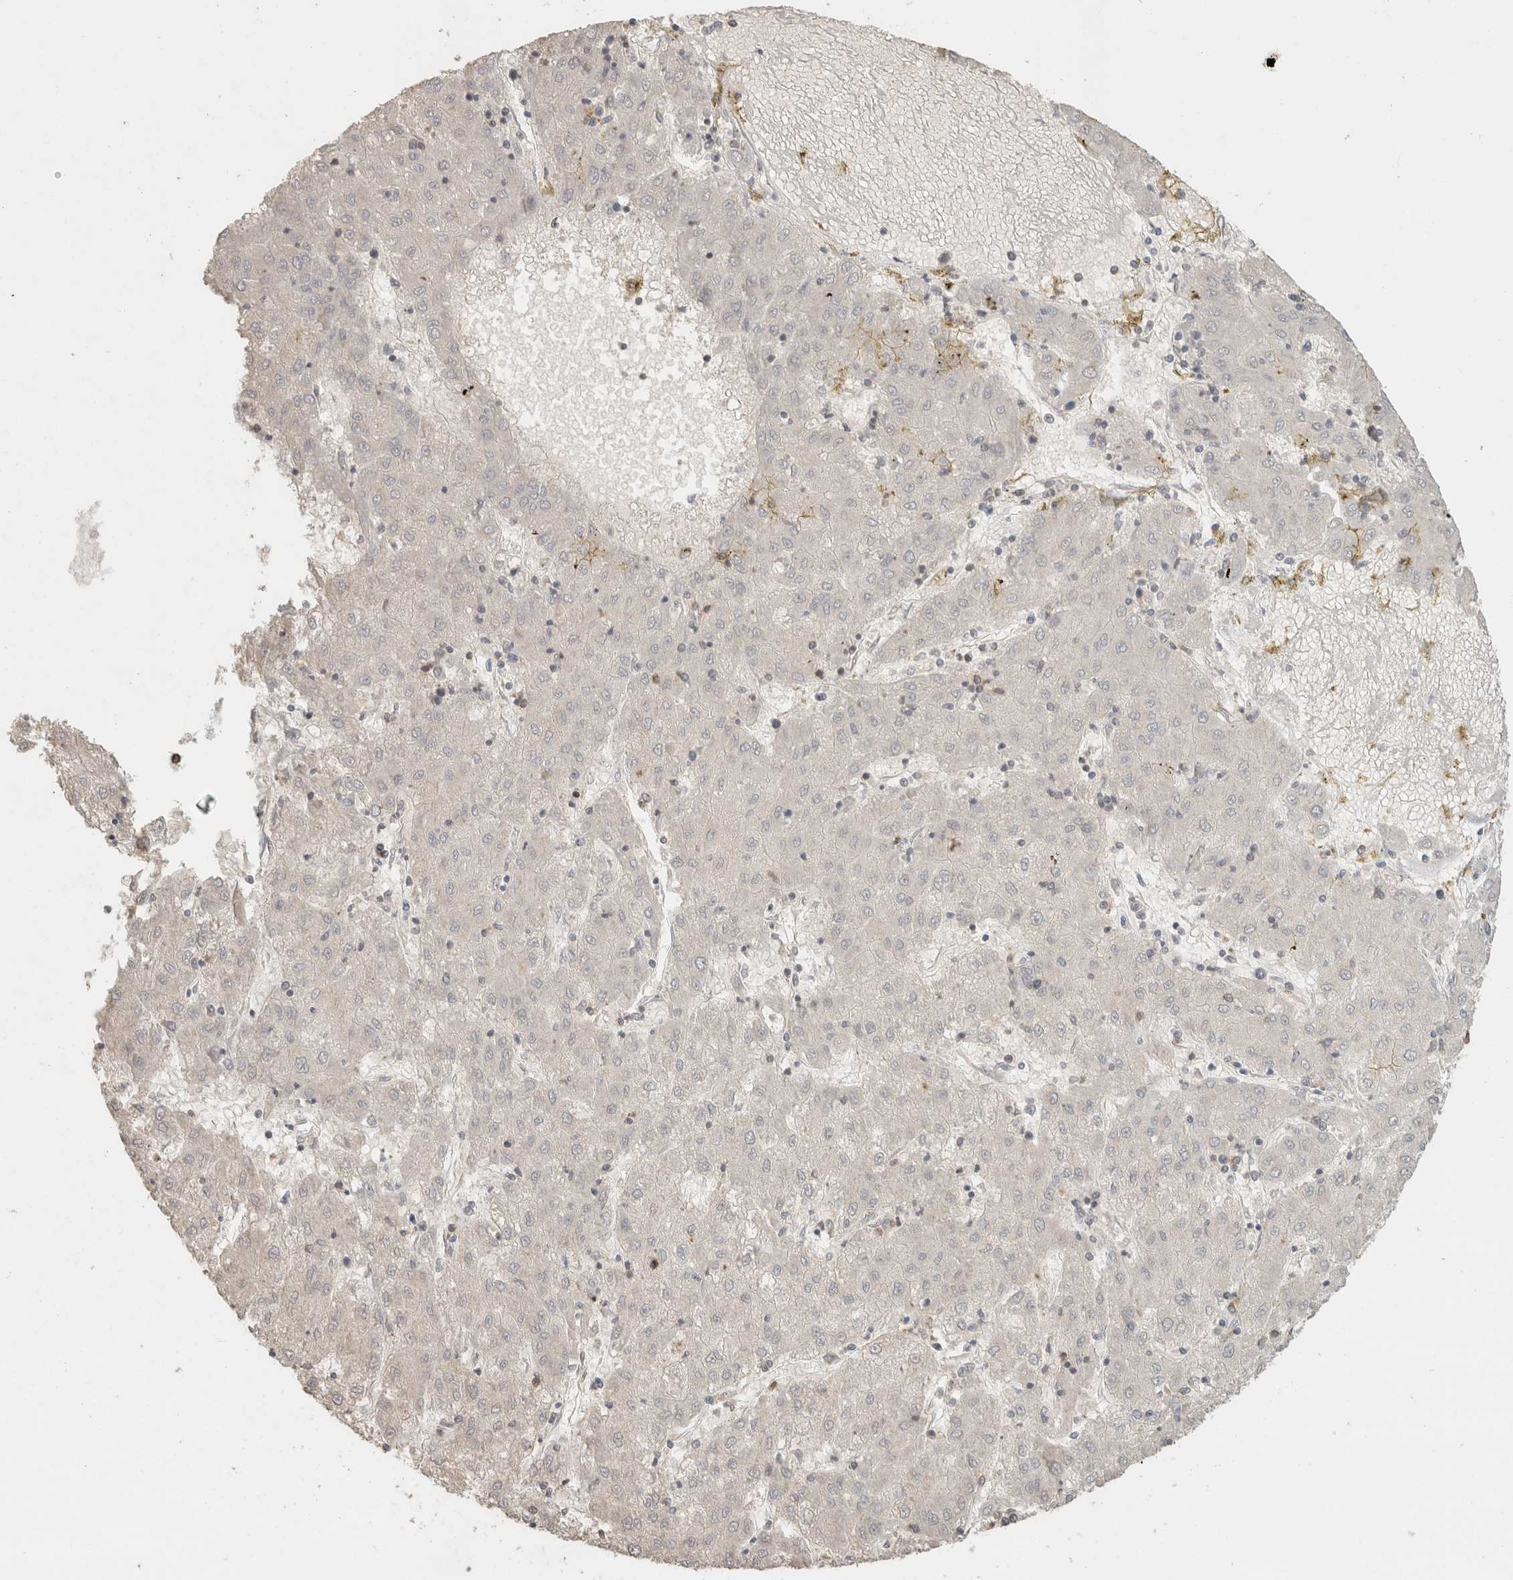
{"staining": {"intensity": "negative", "quantity": "none", "location": "none"}, "tissue": "liver cancer", "cell_type": "Tumor cells", "image_type": "cancer", "snomed": [{"axis": "morphology", "description": "Carcinoma, Hepatocellular, NOS"}, {"axis": "topography", "description": "Liver"}], "caption": "Hepatocellular carcinoma (liver) stained for a protein using immunohistochemistry (IHC) exhibits no staining tumor cells.", "gene": "TRAT1", "patient": {"sex": "male", "age": 72}}